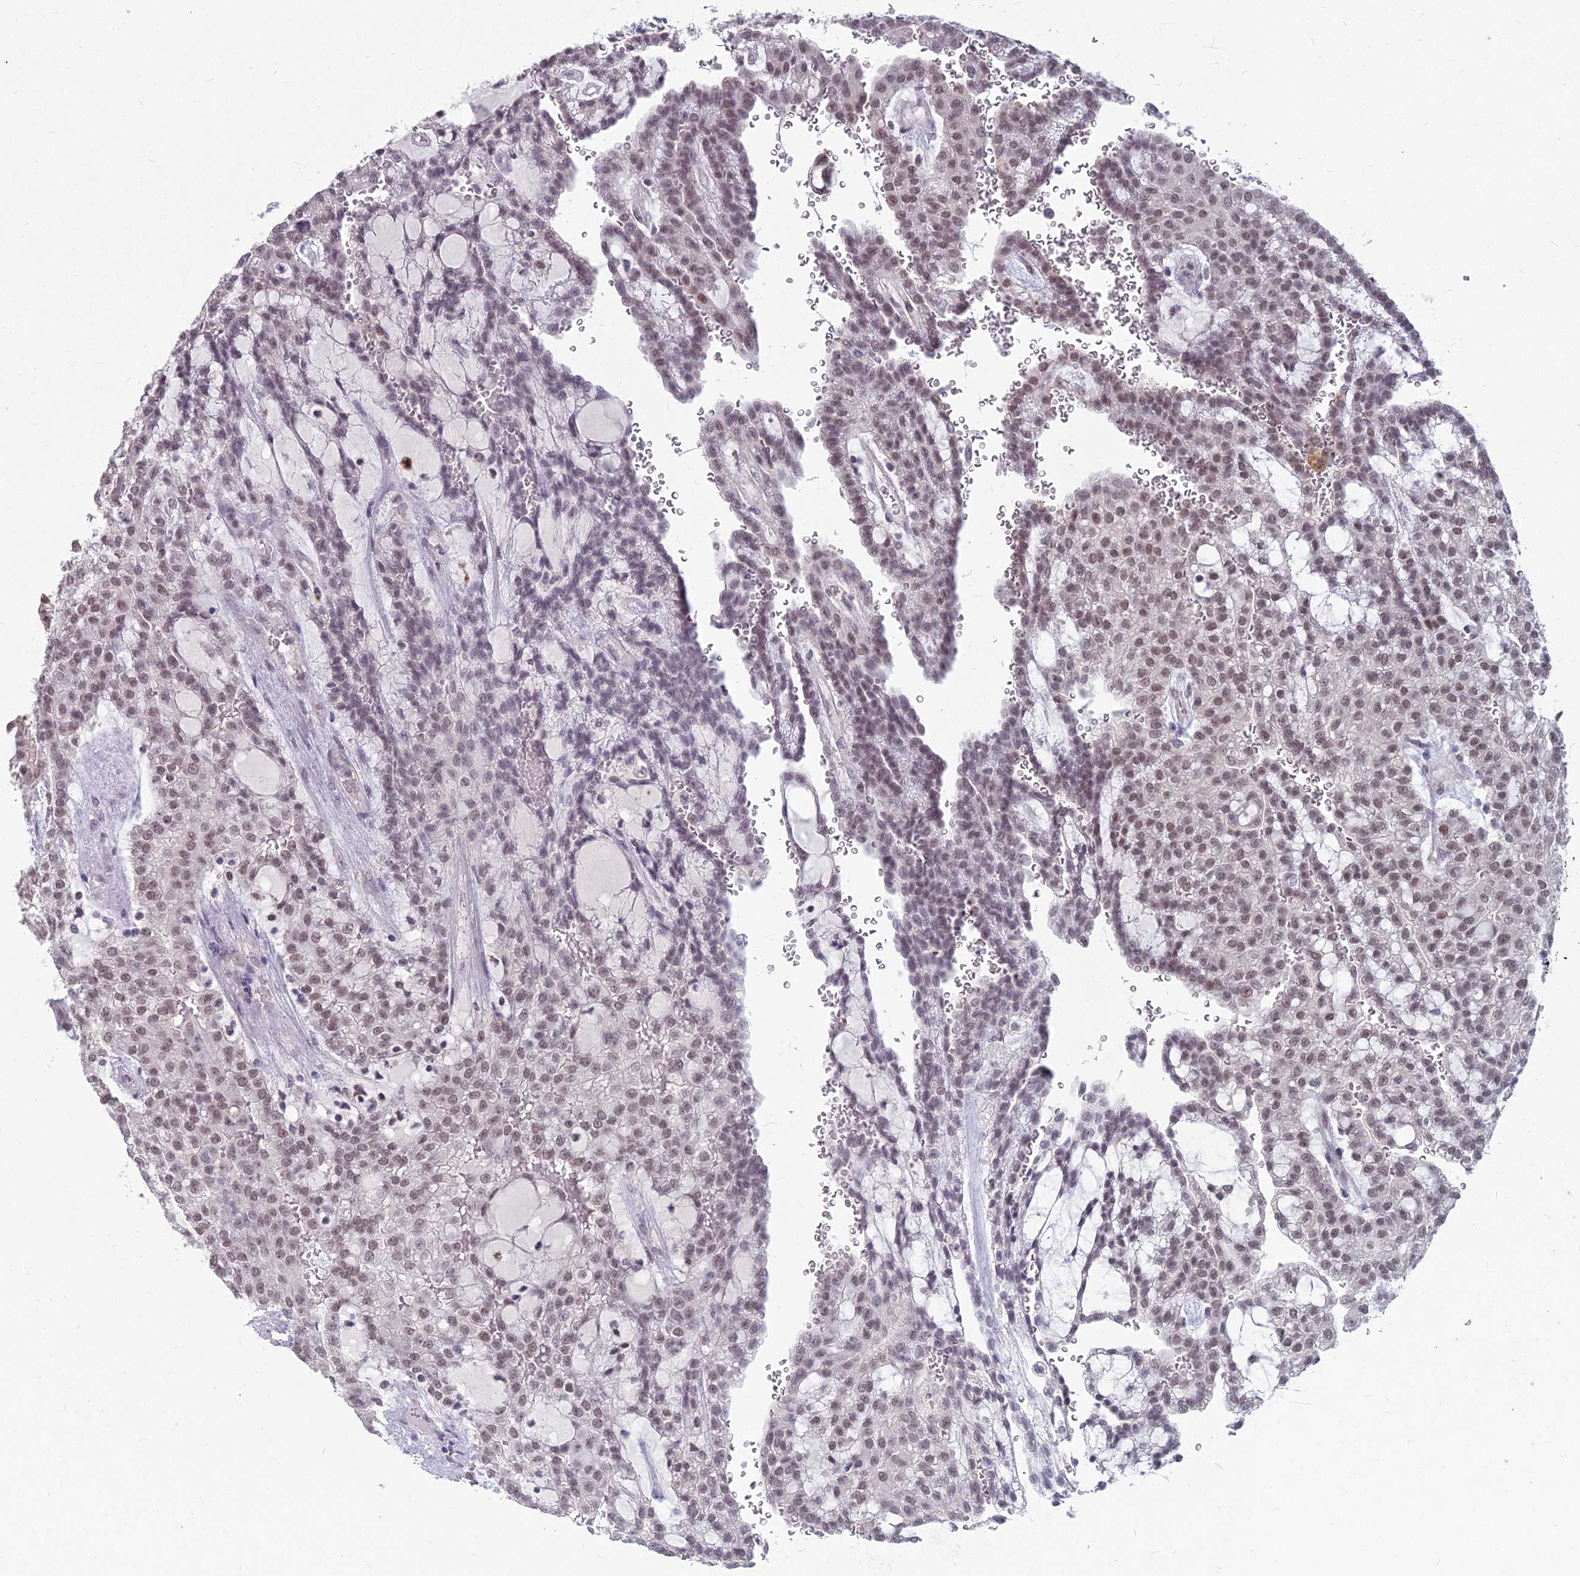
{"staining": {"intensity": "moderate", "quantity": "25%-75%", "location": "nuclear"}, "tissue": "renal cancer", "cell_type": "Tumor cells", "image_type": "cancer", "snomed": [{"axis": "morphology", "description": "Adenocarcinoma, NOS"}, {"axis": "topography", "description": "Kidney"}], "caption": "Renal adenocarcinoma tissue demonstrates moderate nuclear expression in approximately 25%-75% of tumor cells (brown staining indicates protein expression, while blue staining denotes nuclei).", "gene": "KAT7", "patient": {"sex": "male", "age": 63}}